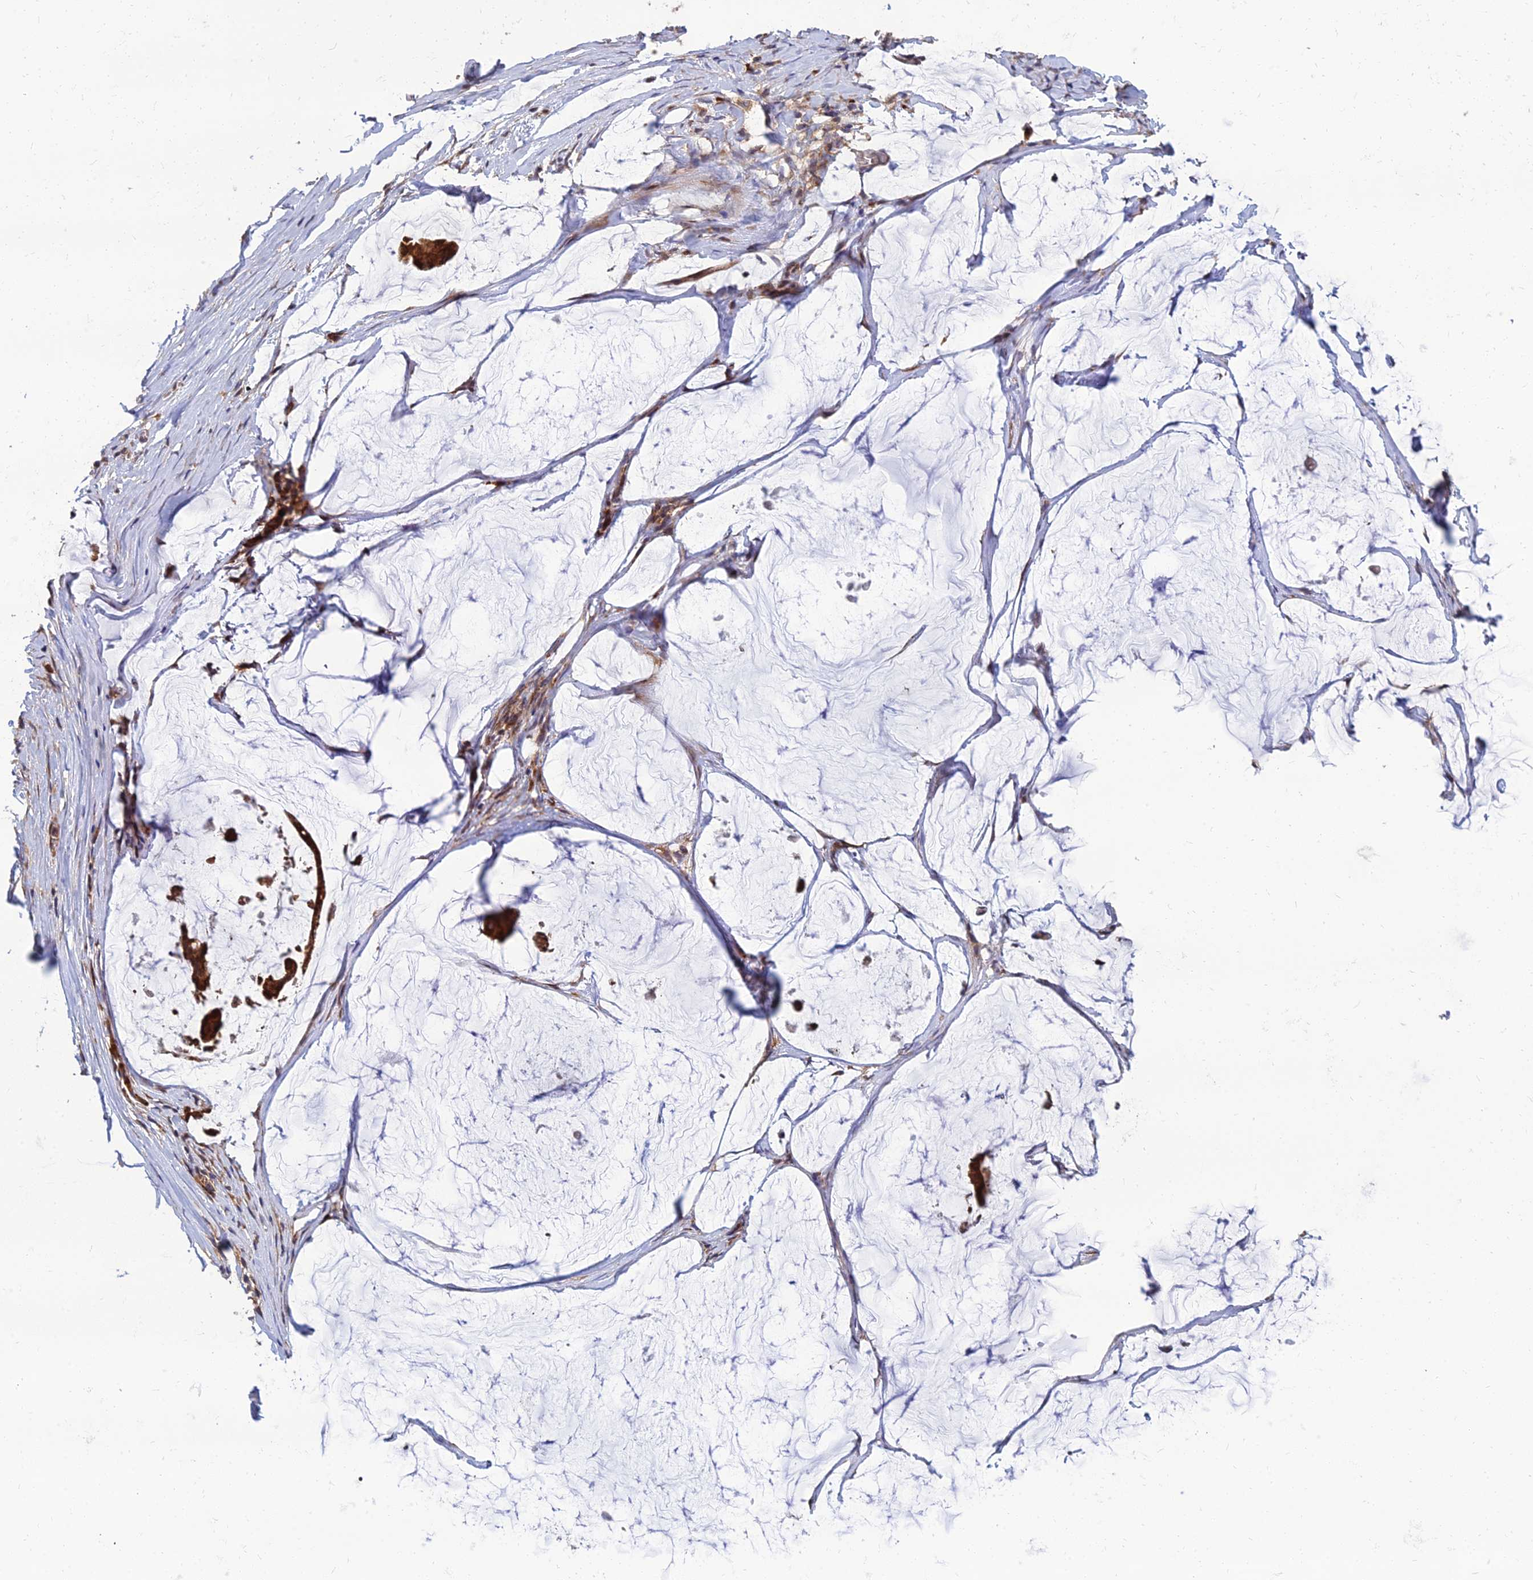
{"staining": {"intensity": "strong", "quantity": ">75%", "location": "cytoplasmic/membranous"}, "tissue": "ovarian cancer", "cell_type": "Tumor cells", "image_type": "cancer", "snomed": [{"axis": "morphology", "description": "Cystadenocarcinoma, mucinous, NOS"}, {"axis": "topography", "description": "Ovary"}], "caption": "Ovarian cancer tissue shows strong cytoplasmic/membranous expression in approximately >75% of tumor cells, visualized by immunohistochemistry. Nuclei are stained in blue.", "gene": "CCT6B", "patient": {"sex": "female", "age": 73}}